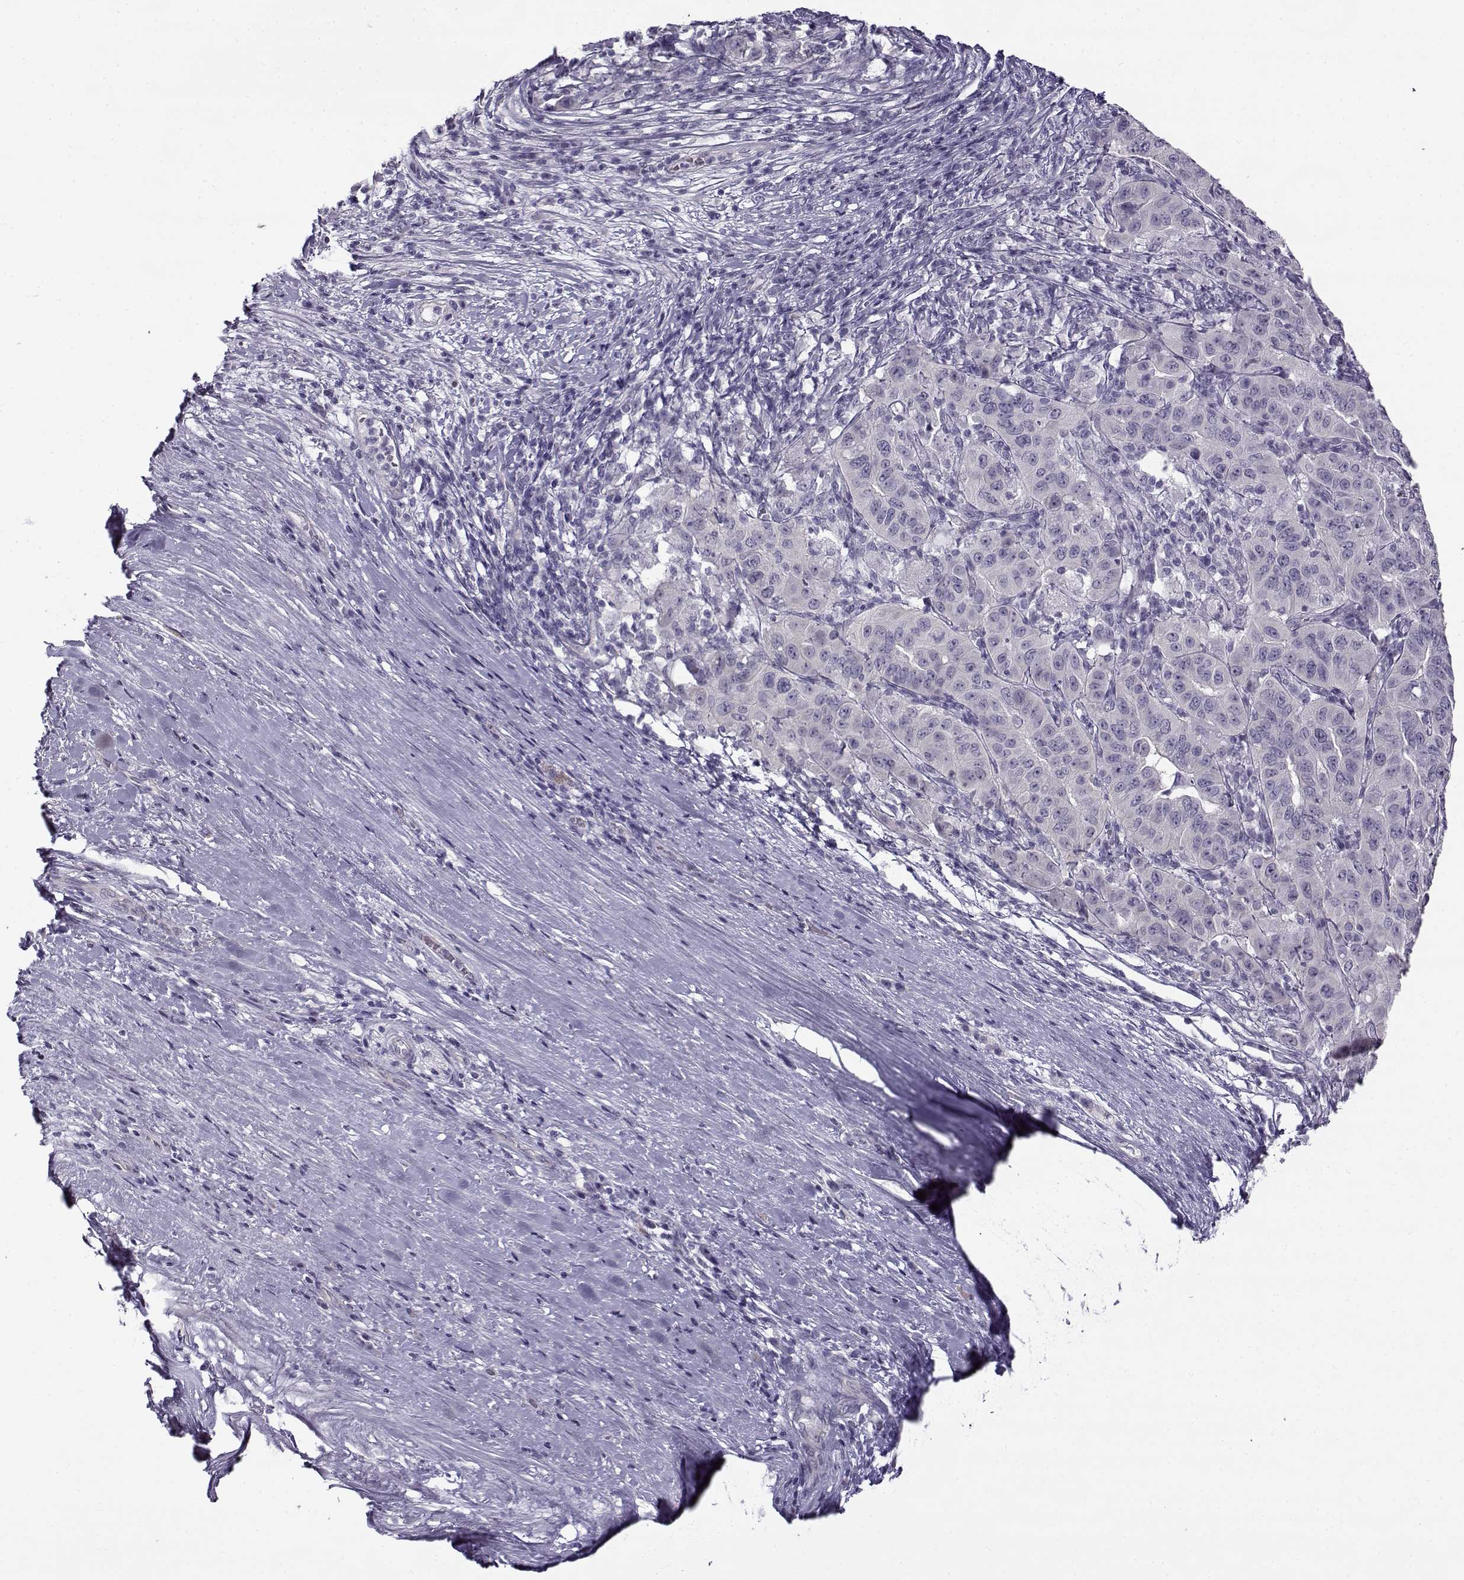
{"staining": {"intensity": "negative", "quantity": "none", "location": "none"}, "tissue": "pancreatic cancer", "cell_type": "Tumor cells", "image_type": "cancer", "snomed": [{"axis": "morphology", "description": "Adenocarcinoma, NOS"}, {"axis": "topography", "description": "Pancreas"}], "caption": "Tumor cells are negative for brown protein staining in adenocarcinoma (pancreatic).", "gene": "TEX55", "patient": {"sex": "male", "age": 63}}